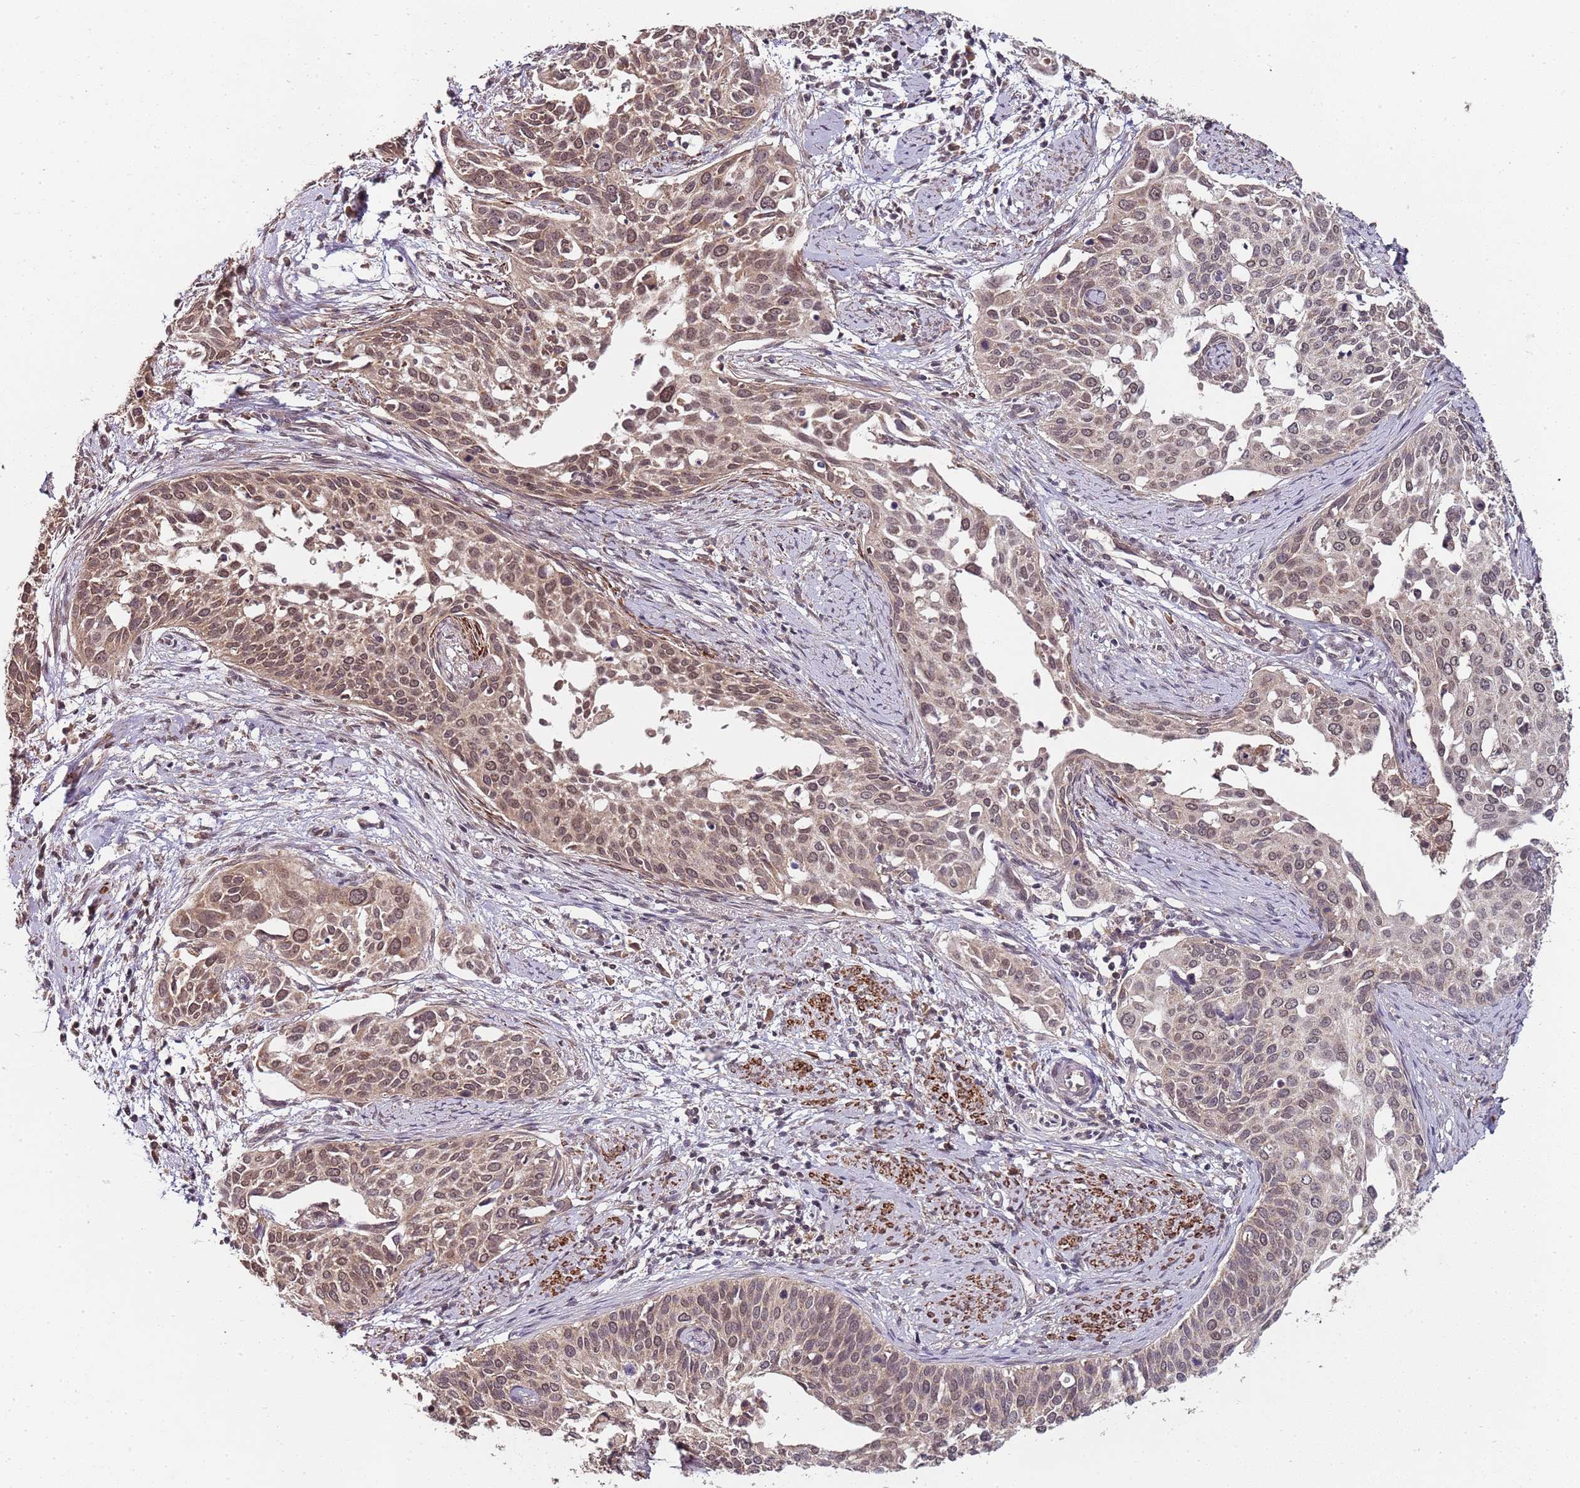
{"staining": {"intensity": "moderate", "quantity": ">75%", "location": "cytoplasmic/membranous,nuclear"}, "tissue": "cervical cancer", "cell_type": "Tumor cells", "image_type": "cancer", "snomed": [{"axis": "morphology", "description": "Squamous cell carcinoma, NOS"}, {"axis": "topography", "description": "Cervix"}], "caption": "High-power microscopy captured an immunohistochemistry (IHC) photomicrograph of squamous cell carcinoma (cervical), revealing moderate cytoplasmic/membranous and nuclear positivity in about >75% of tumor cells.", "gene": "LIN37", "patient": {"sex": "female", "age": 44}}